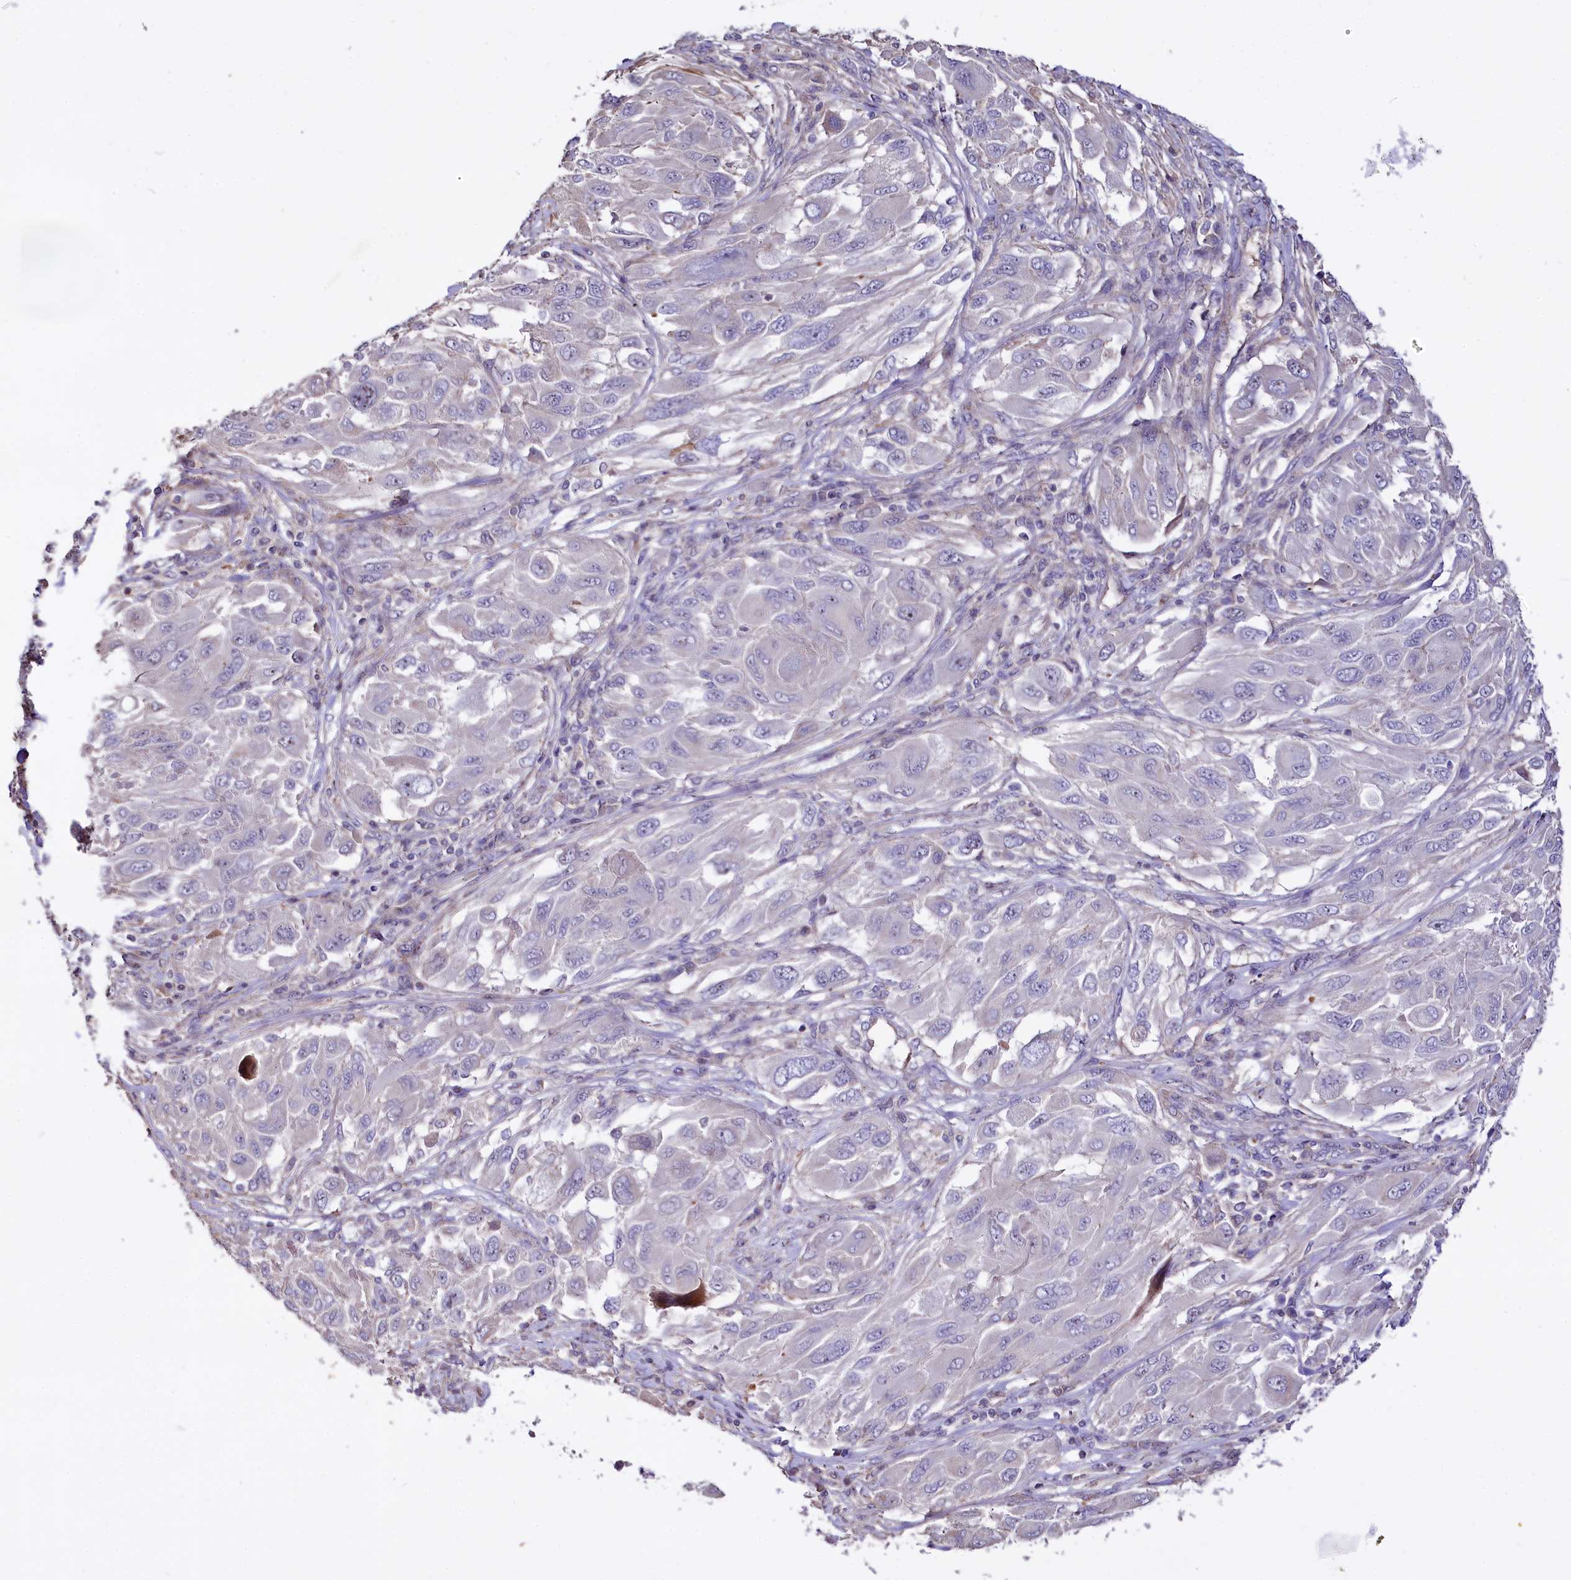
{"staining": {"intensity": "negative", "quantity": "none", "location": "none"}, "tissue": "melanoma", "cell_type": "Tumor cells", "image_type": "cancer", "snomed": [{"axis": "morphology", "description": "Malignant melanoma, NOS"}, {"axis": "topography", "description": "Skin"}], "caption": "Tumor cells show no significant protein expression in melanoma.", "gene": "RPUSD3", "patient": {"sex": "female", "age": 91}}